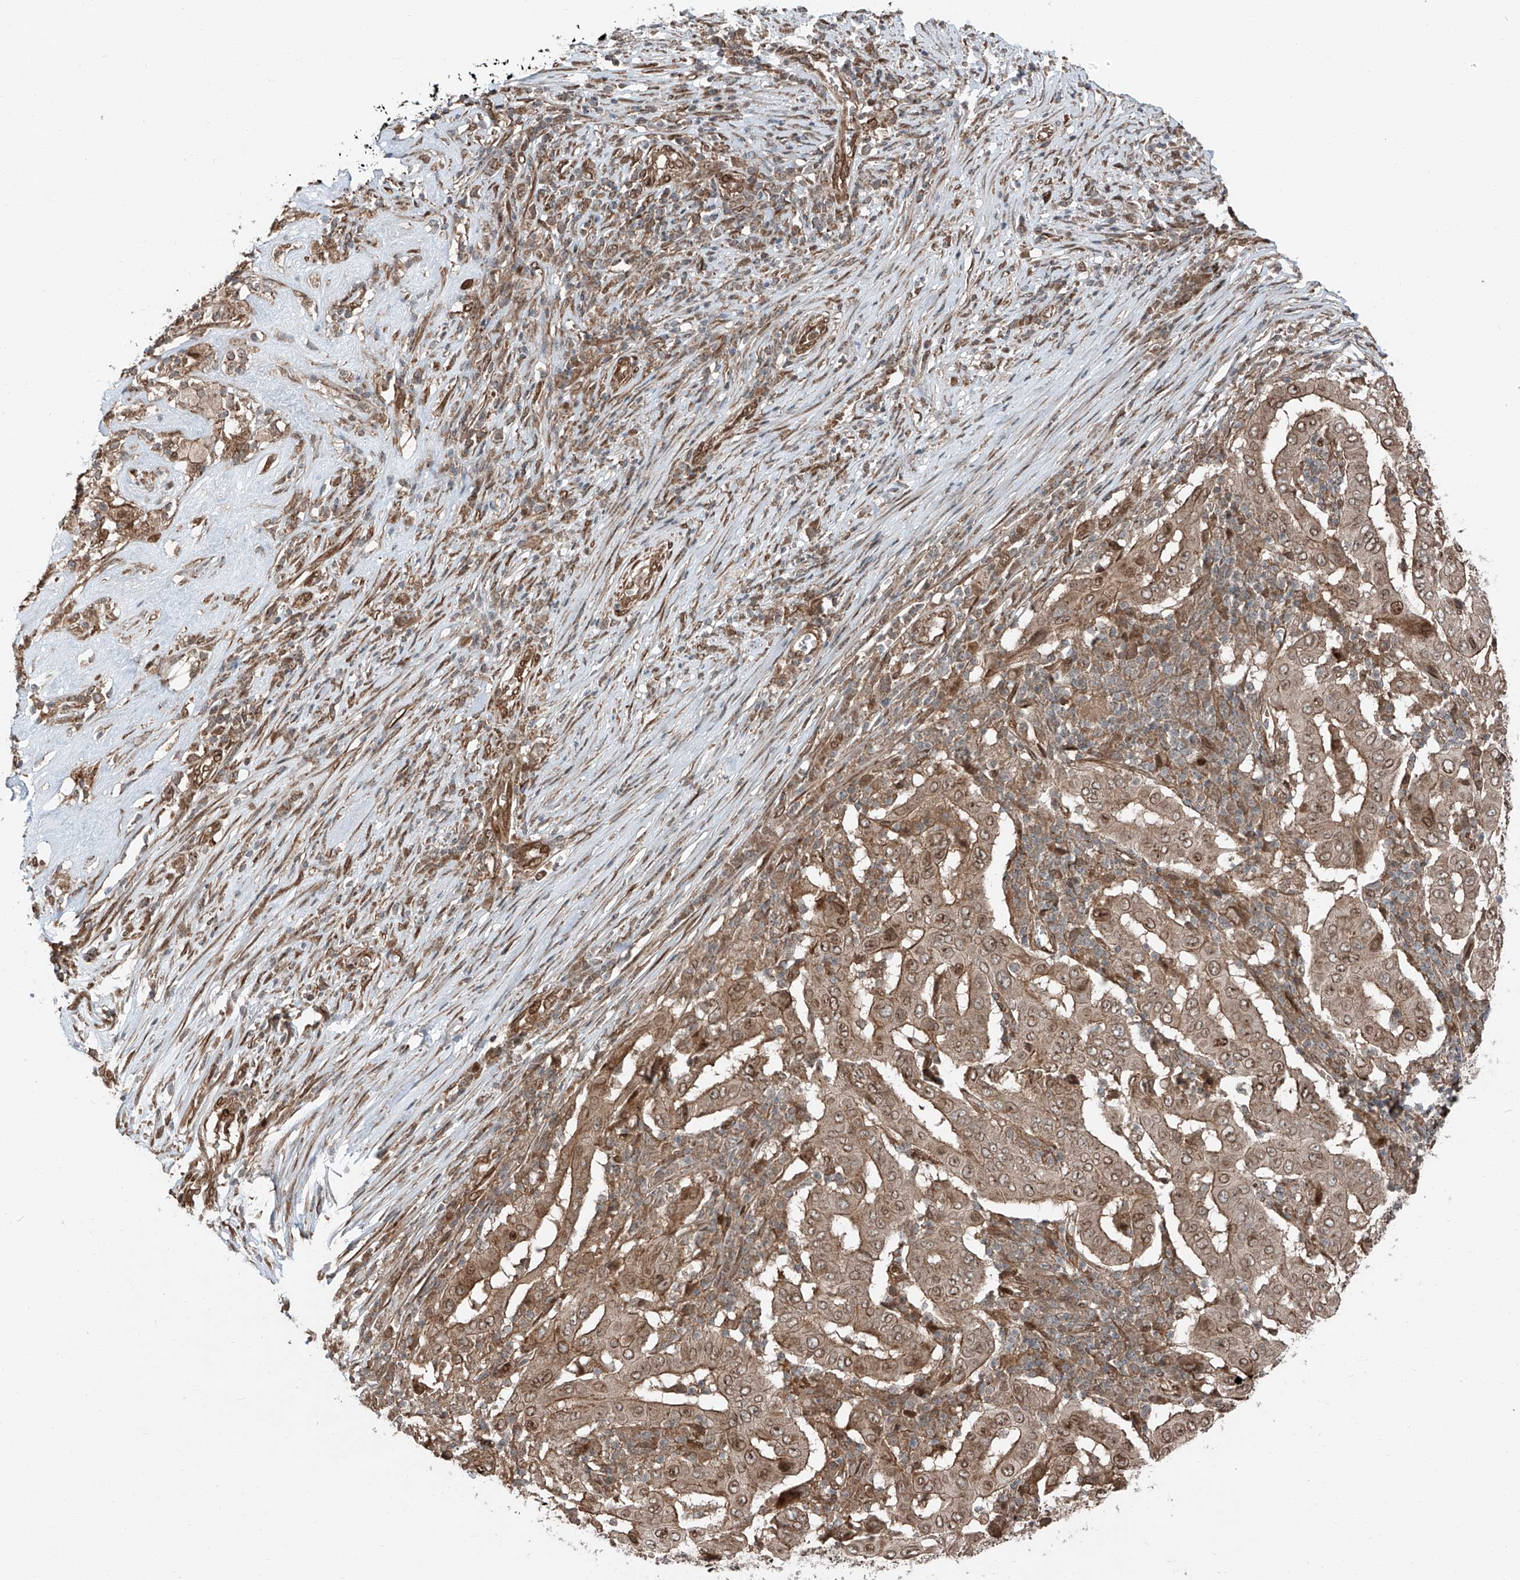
{"staining": {"intensity": "moderate", "quantity": ">75%", "location": "cytoplasmic/membranous,nuclear"}, "tissue": "pancreatic cancer", "cell_type": "Tumor cells", "image_type": "cancer", "snomed": [{"axis": "morphology", "description": "Adenocarcinoma, NOS"}, {"axis": "topography", "description": "Pancreas"}], "caption": "Immunohistochemical staining of pancreatic cancer (adenocarcinoma) displays moderate cytoplasmic/membranous and nuclear protein expression in about >75% of tumor cells.", "gene": "CEP162", "patient": {"sex": "male", "age": 63}}